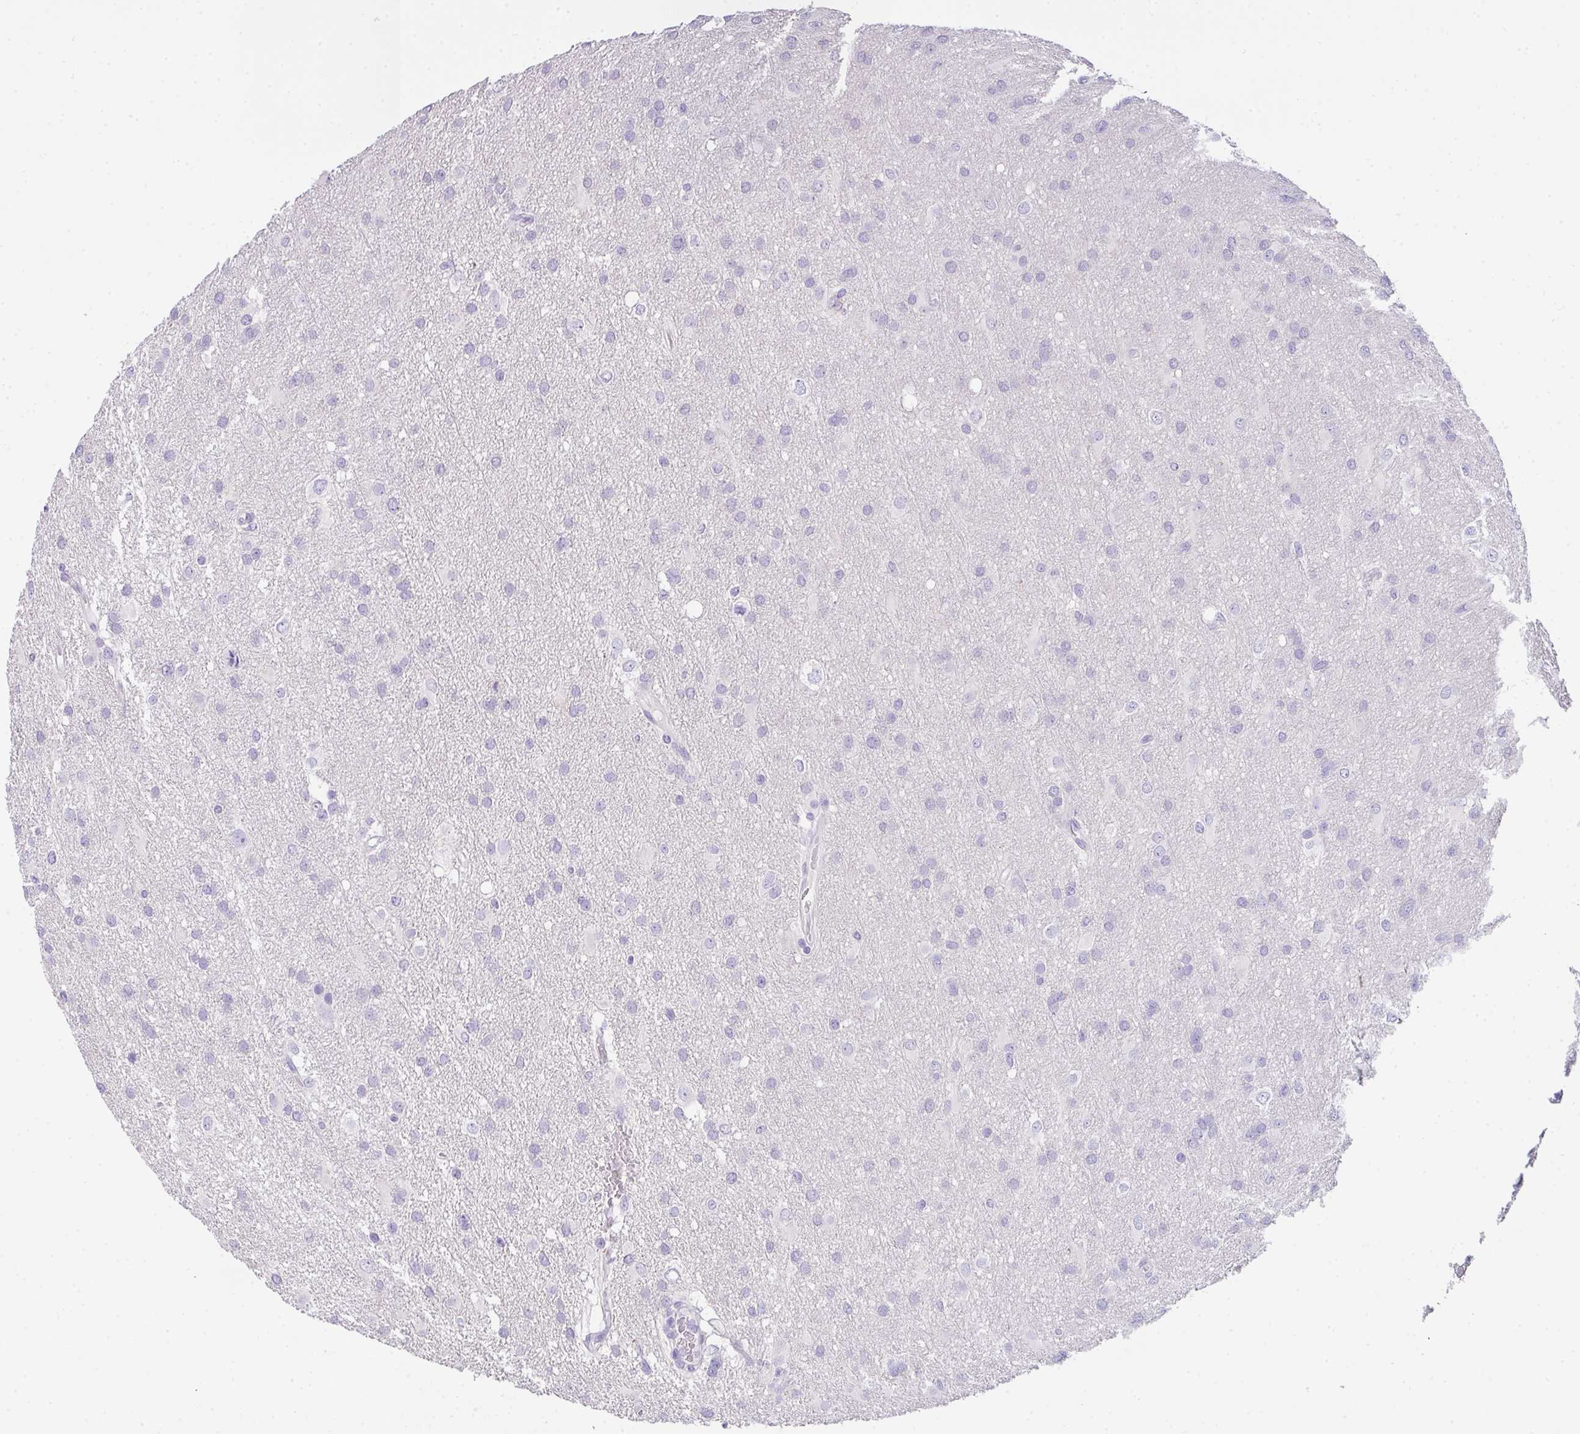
{"staining": {"intensity": "negative", "quantity": "none", "location": "none"}, "tissue": "glioma", "cell_type": "Tumor cells", "image_type": "cancer", "snomed": [{"axis": "morphology", "description": "Glioma, malignant, High grade"}, {"axis": "topography", "description": "Brain"}], "caption": "This is an IHC histopathology image of malignant glioma (high-grade). There is no staining in tumor cells.", "gene": "COX7B", "patient": {"sex": "male", "age": 53}}